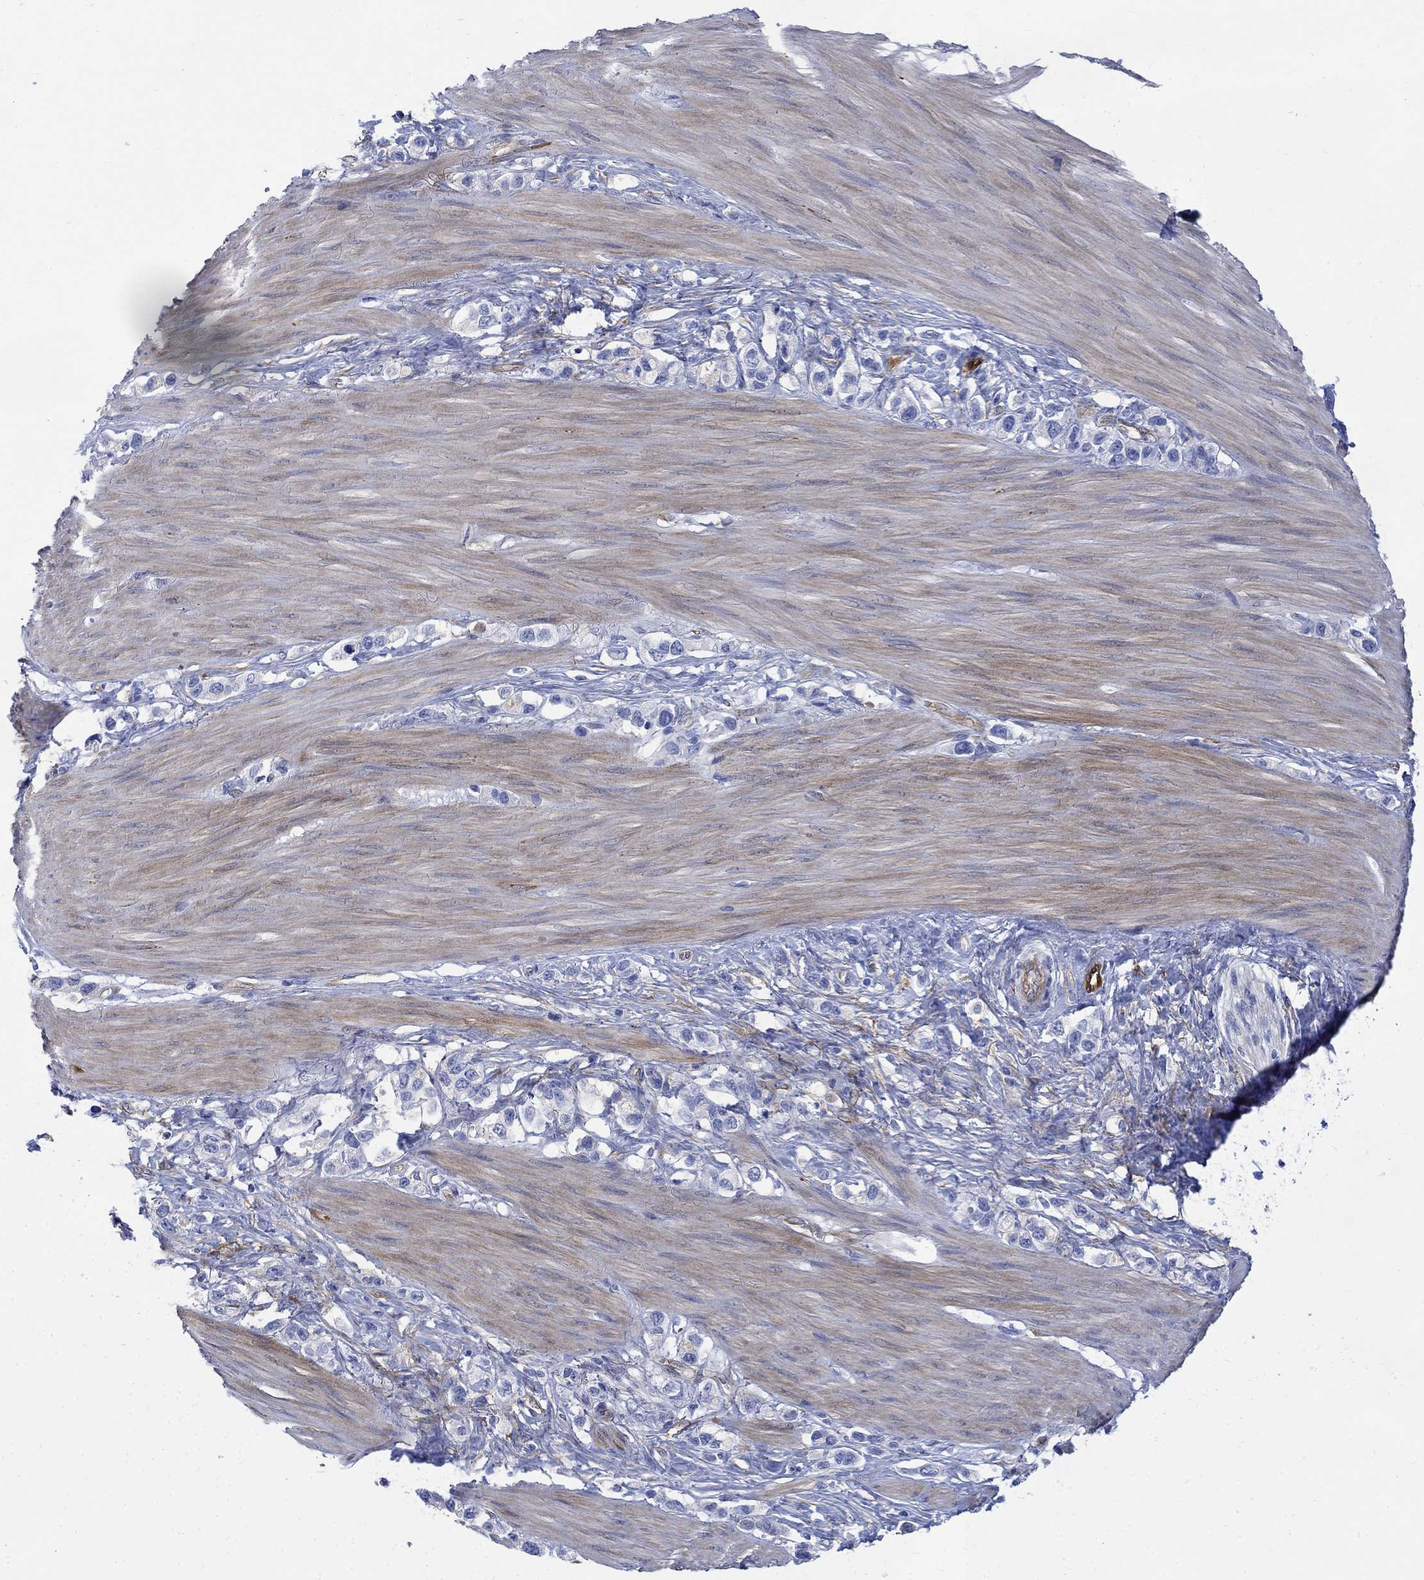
{"staining": {"intensity": "negative", "quantity": "none", "location": "none"}, "tissue": "stomach cancer", "cell_type": "Tumor cells", "image_type": "cancer", "snomed": [{"axis": "morphology", "description": "Normal tissue, NOS"}, {"axis": "morphology", "description": "Adenocarcinoma, NOS"}, {"axis": "morphology", "description": "Adenocarcinoma, High grade"}, {"axis": "topography", "description": "Stomach, upper"}, {"axis": "topography", "description": "Stomach"}], "caption": "A histopathology image of stomach cancer (high-grade adenocarcinoma) stained for a protein demonstrates no brown staining in tumor cells.", "gene": "TGM2", "patient": {"sex": "female", "age": 65}}